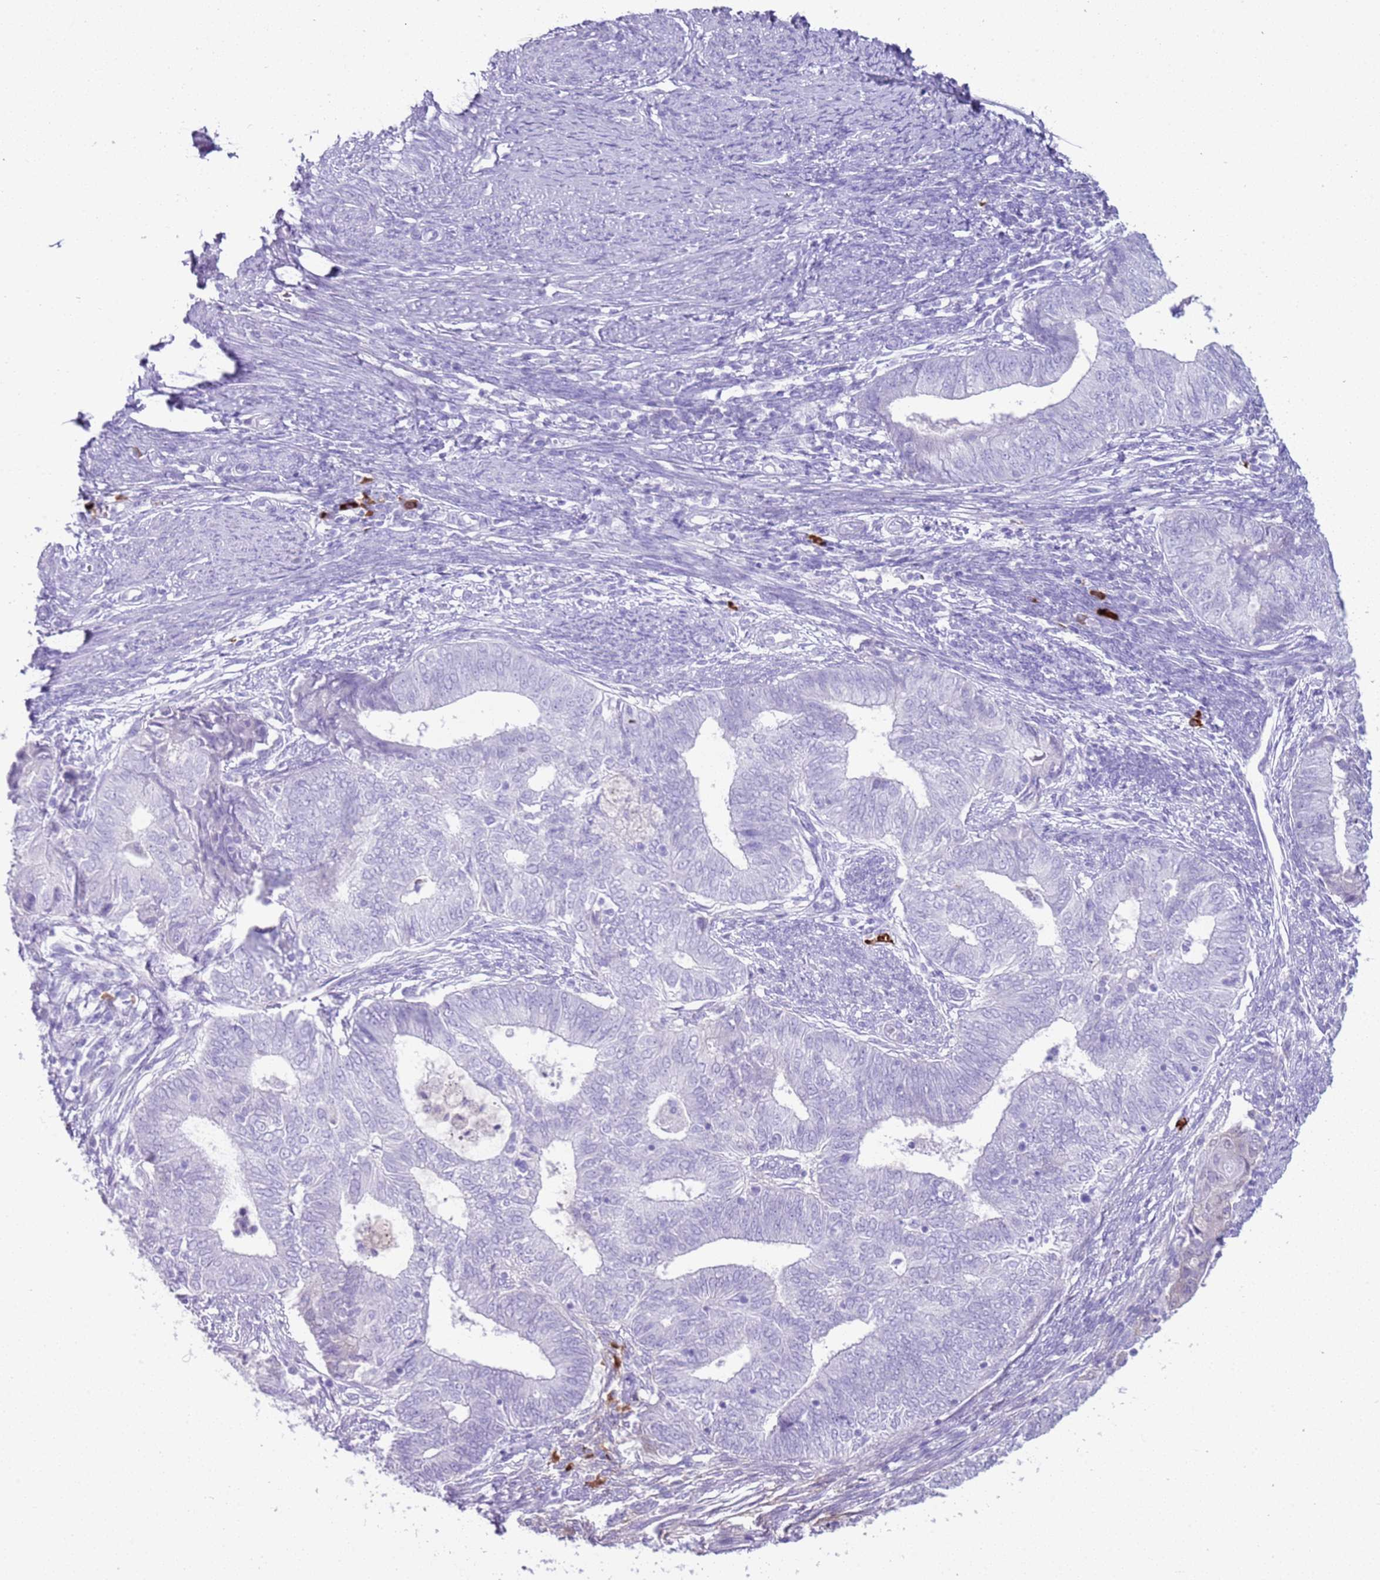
{"staining": {"intensity": "negative", "quantity": "none", "location": "none"}, "tissue": "endometrial cancer", "cell_type": "Tumor cells", "image_type": "cancer", "snomed": [{"axis": "morphology", "description": "Adenocarcinoma, NOS"}, {"axis": "topography", "description": "Endometrium"}], "caption": "A high-resolution photomicrograph shows IHC staining of endometrial cancer (adenocarcinoma), which exhibits no significant expression in tumor cells. (DAB IHC, high magnification).", "gene": "IGKV3D-11", "patient": {"sex": "female", "age": 62}}